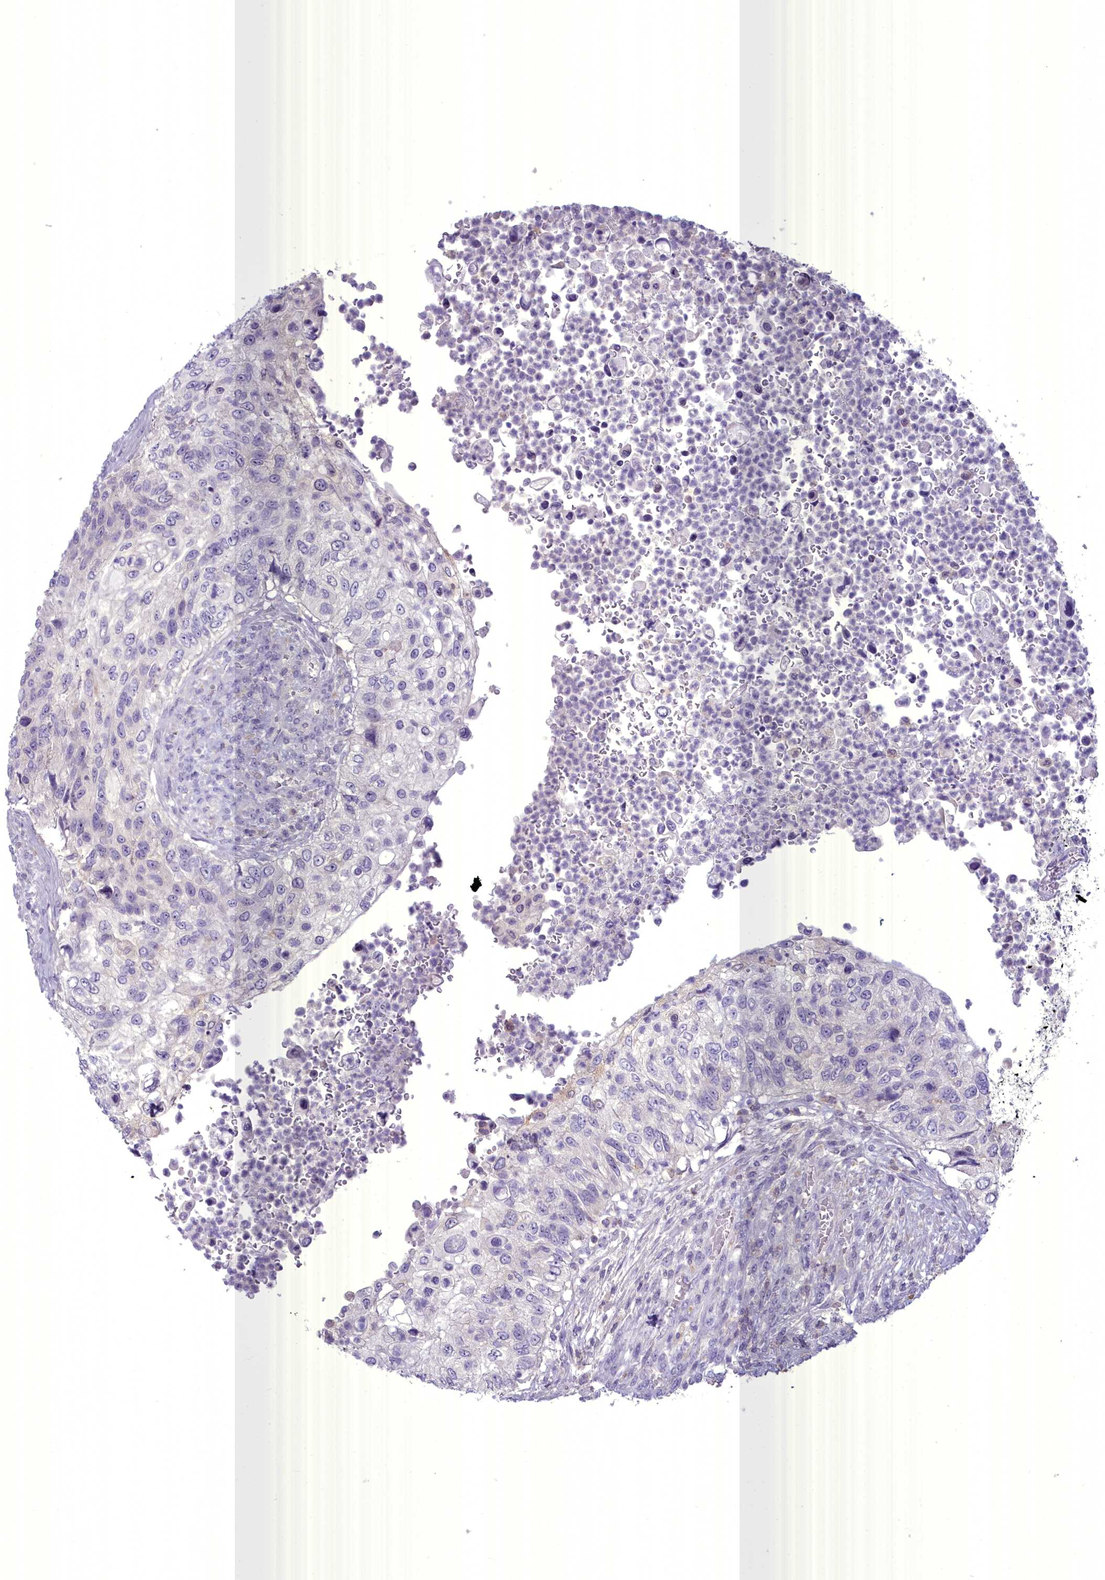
{"staining": {"intensity": "negative", "quantity": "none", "location": "none"}, "tissue": "urothelial cancer", "cell_type": "Tumor cells", "image_type": "cancer", "snomed": [{"axis": "morphology", "description": "Urothelial carcinoma, High grade"}, {"axis": "topography", "description": "Urinary bladder"}], "caption": "A micrograph of urothelial carcinoma (high-grade) stained for a protein demonstrates no brown staining in tumor cells.", "gene": "BLNK", "patient": {"sex": "female", "age": 60}}